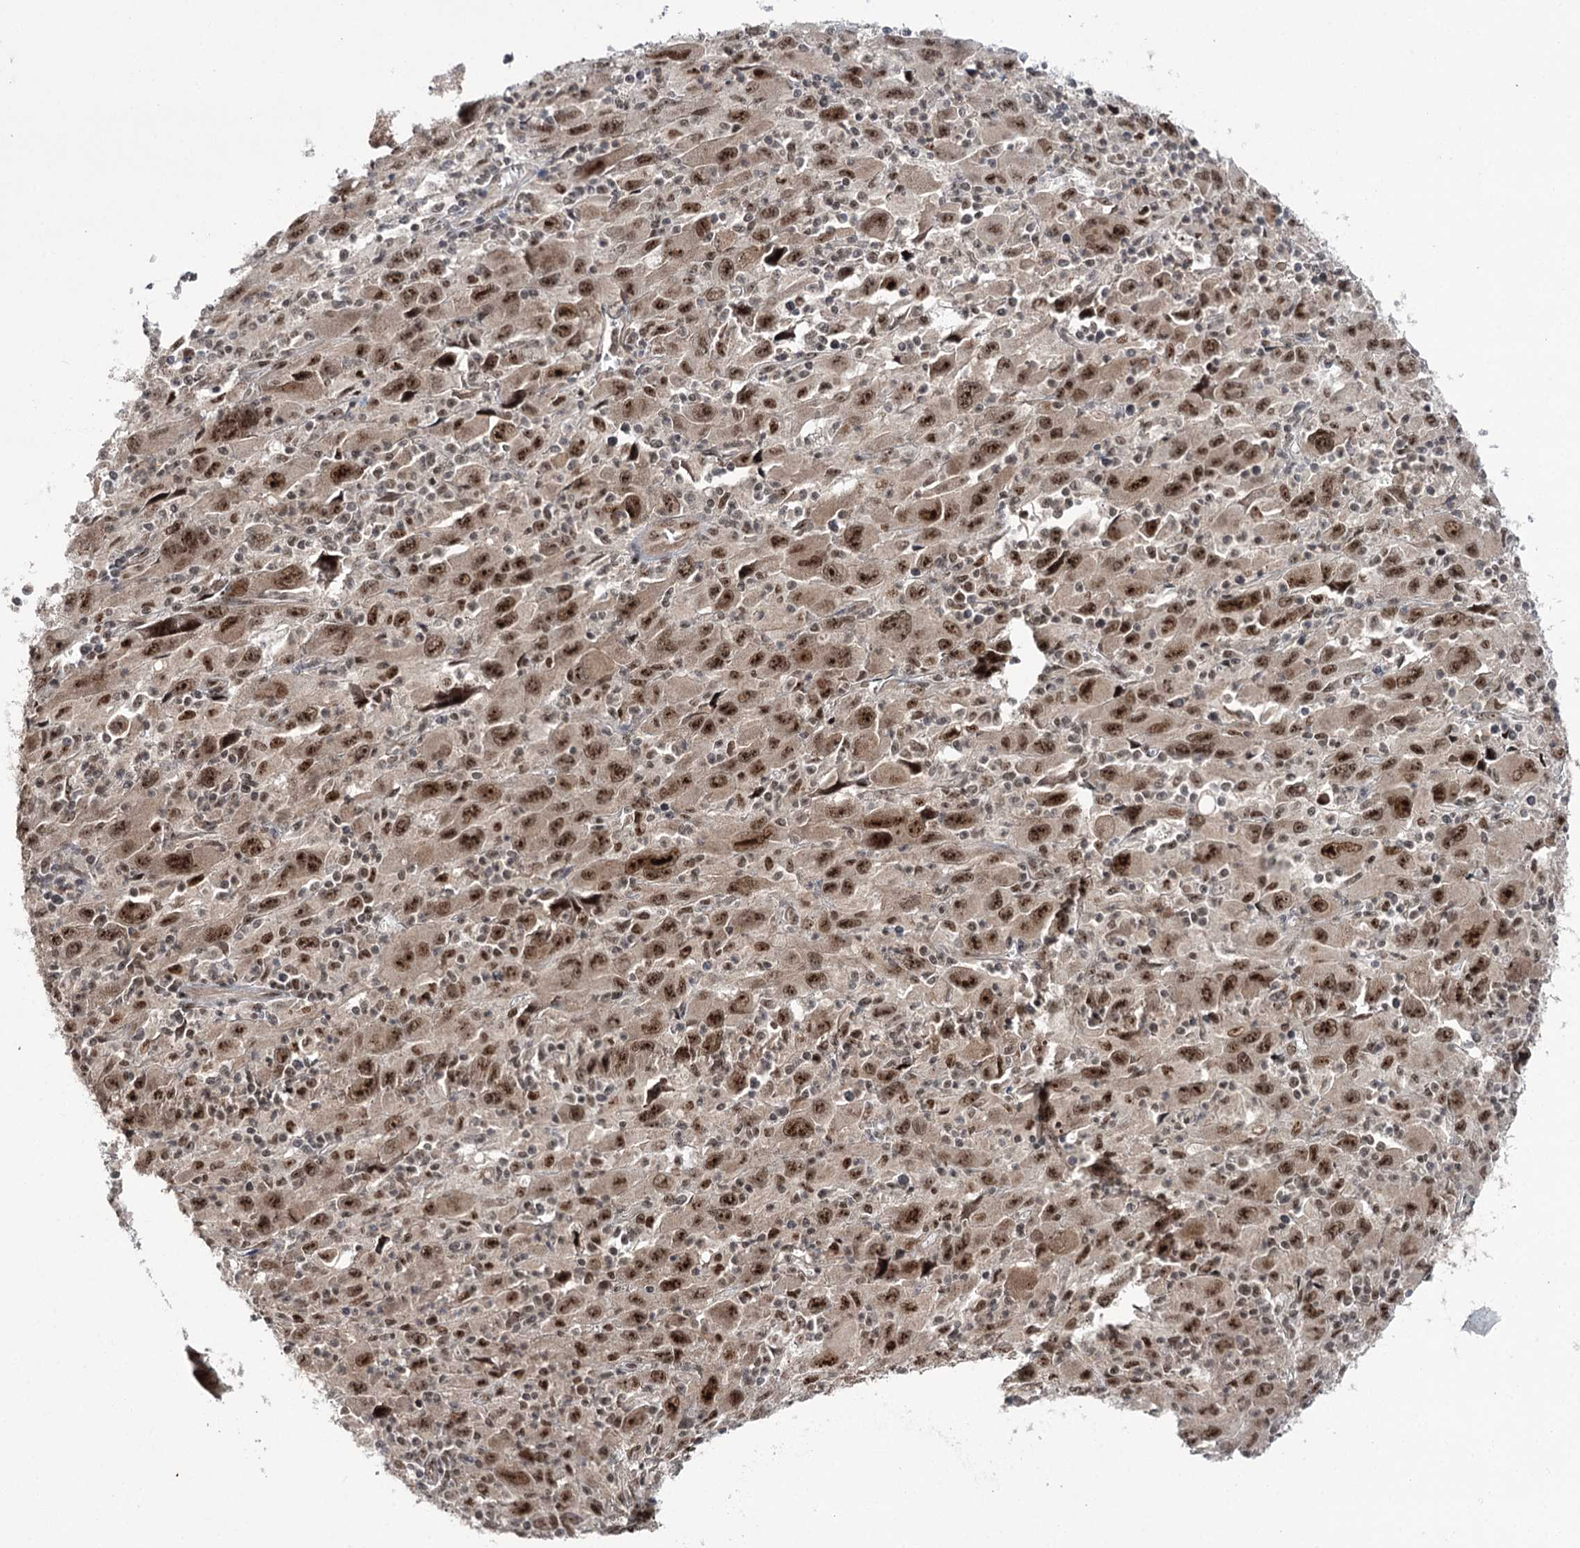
{"staining": {"intensity": "strong", "quantity": ">75%", "location": "nuclear"}, "tissue": "melanoma", "cell_type": "Tumor cells", "image_type": "cancer", "snomed": [{"axis": "morphology", "description": "Malignant melanoma, Metastatic site"}, {"axis": "topography", "description": "Skin"}], "caption": "High-power microscopy captured an IHC micrograph of melanoma, revealing strong nuclear positivity in about >75% of tumor cells.", "gene": "ERCC3", "patient": {"sex": "female", "age": 56}}